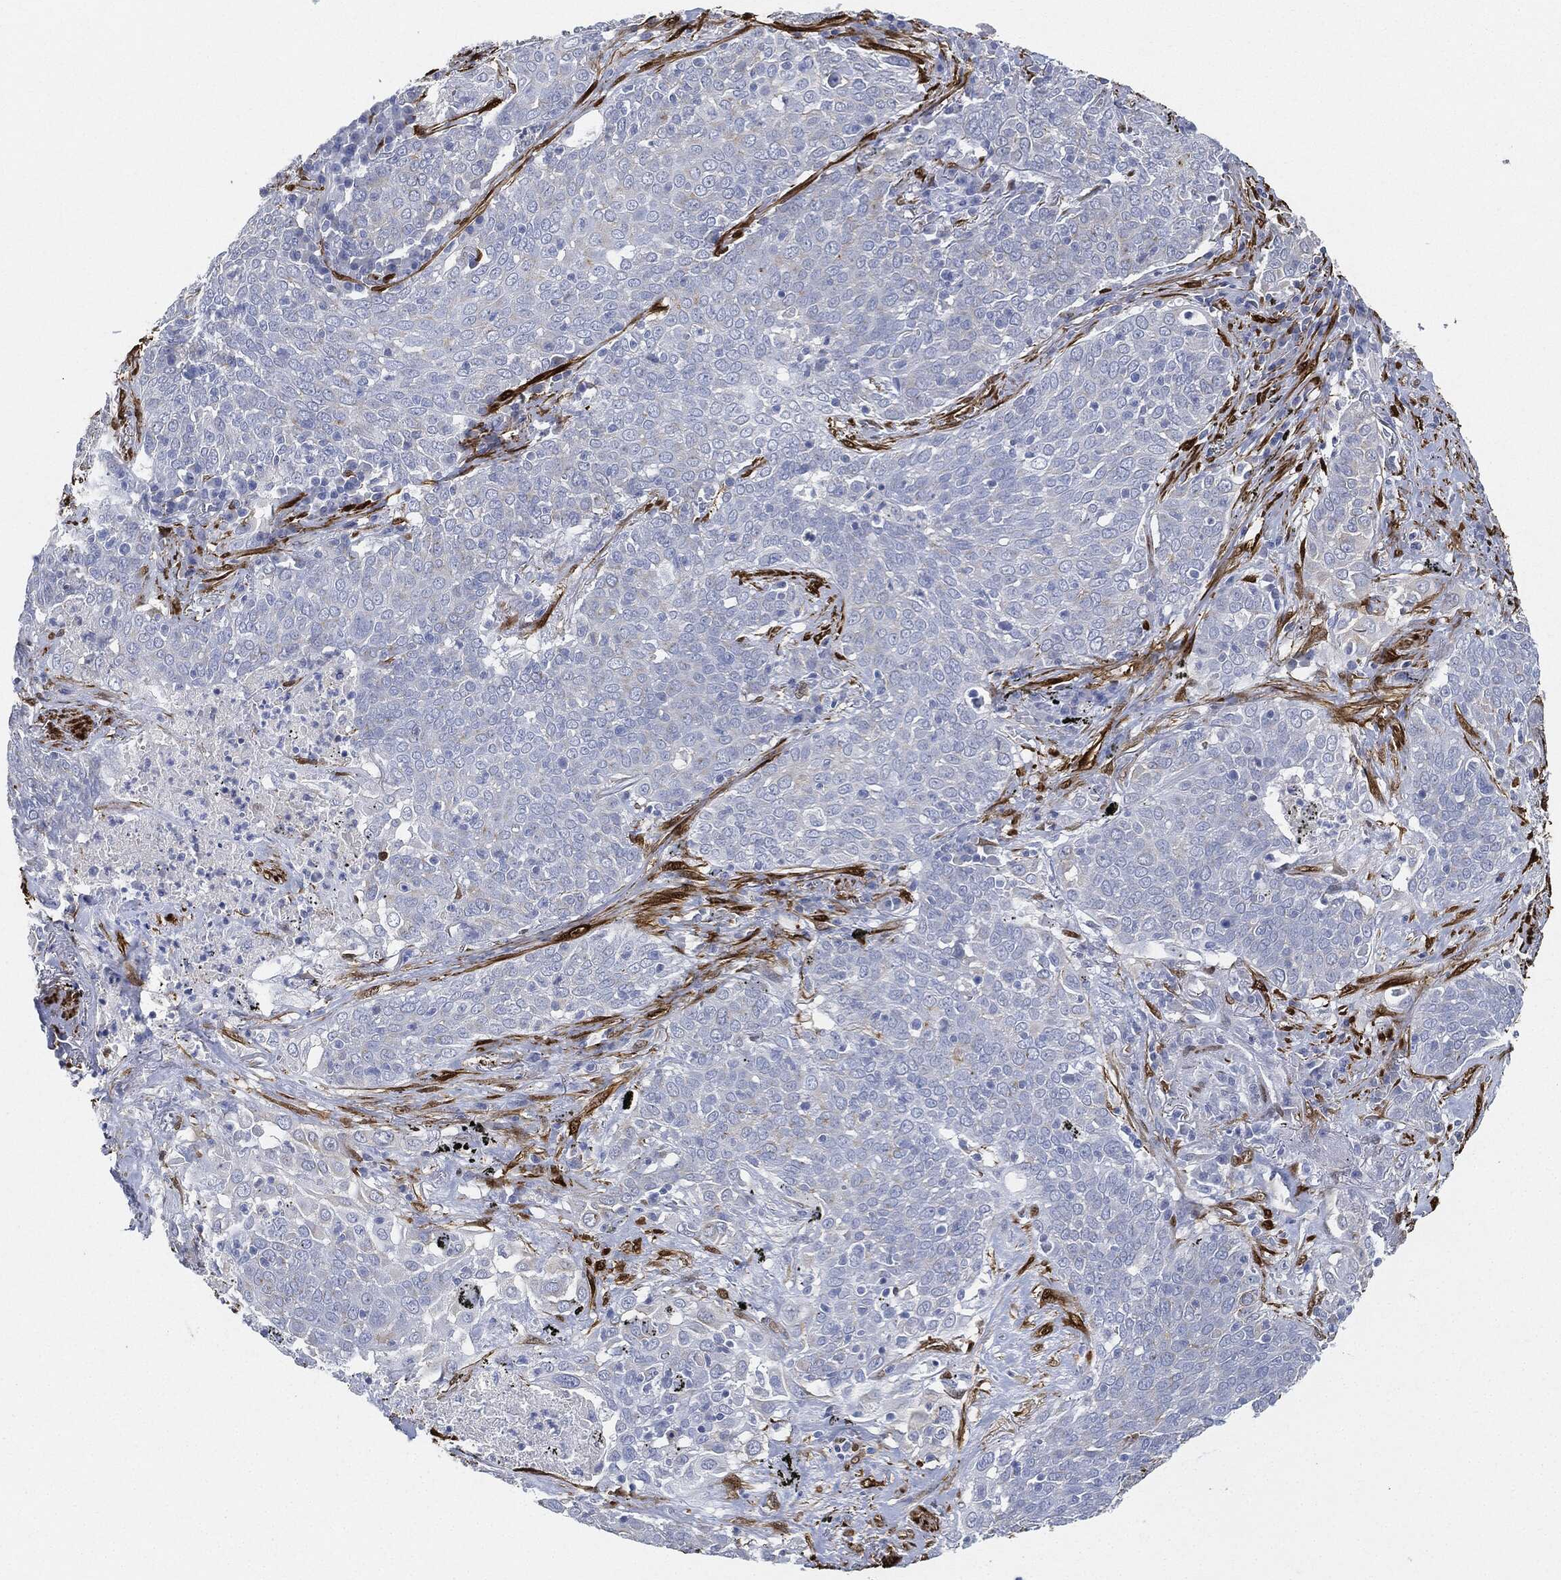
{"staining": {"intensity": "negative", "quantity": "none", "location": "none"}, "tissue": "lung cancer", "cell_type": "Tumor cells", "image_type": "cancer", "snomed": [{"axis": "morphology", "description": "Squamous cell carcinoma, NOS"}, {"axis": "topography", "description": "Lung"}], "caption": "IHC of human squamous cell carcinoma (lung) shows no positivity in tumor cells.", "gene": "TAGLN", "patient": {"sex": "male", "age": 82}}